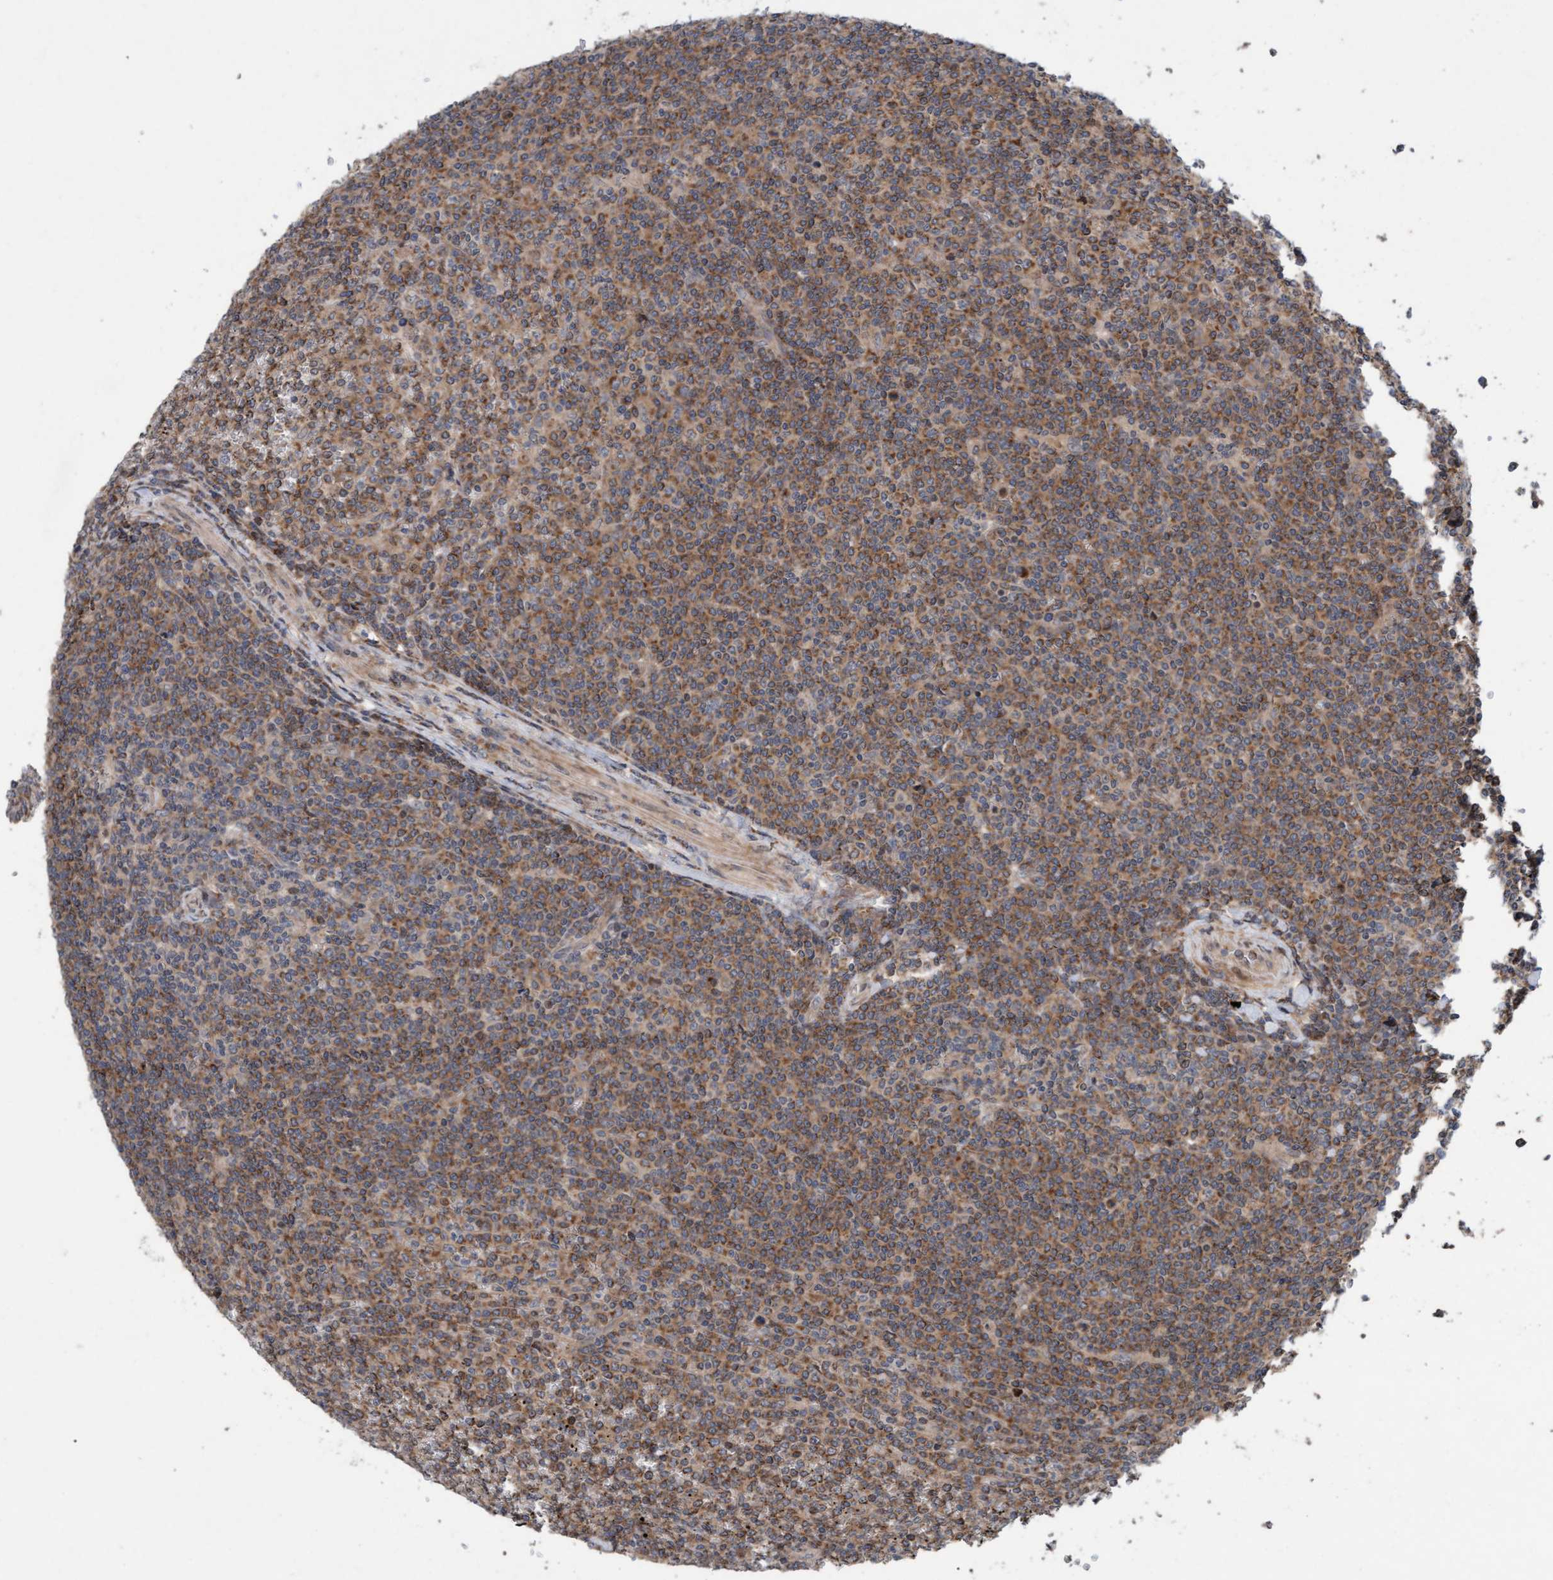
{"staining": {"intensity": "moderate", "quantity": ">75%", "location": "cytoplasmic/membranous"}, "tissue": "lymphoma", "cell_type": "Tumor cells", "image_type": "cancer", "snomed": [{"axis": "morphology", "description": "Malignant lymphoma, non-Hodgkin's type, Low grade"}, {"axis": "topography", "description": "Spleen"}], "caption": "Lymphoma stained with a protein marker exhibits moderate staining in tumor cells.", "gene": "MLXIP", "patient": {"sex": "female", "age": 19}}